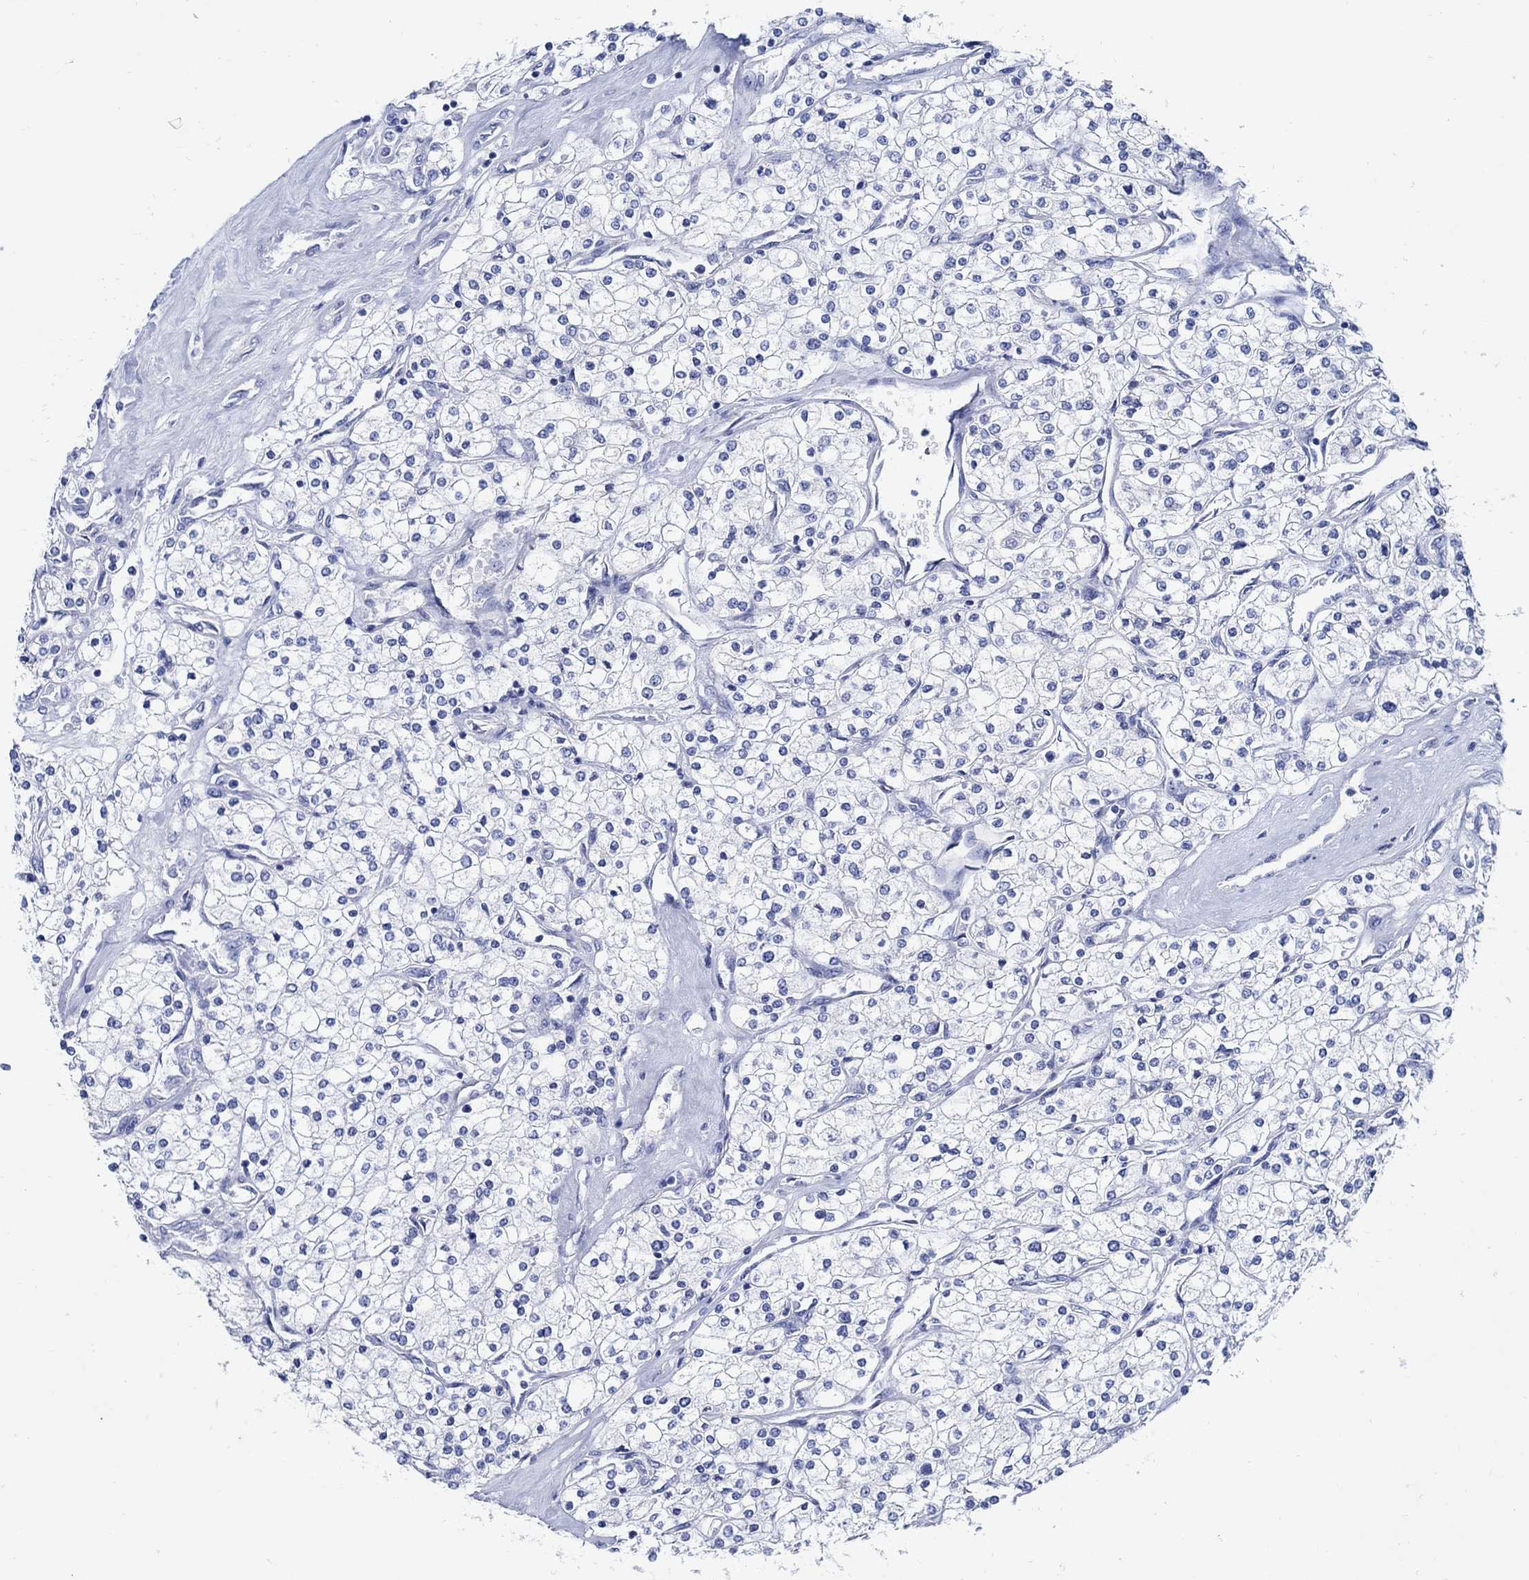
{"staining": {"intensity": "negative", "quantity": "none", "location": "none"}, "tissue": "renal cancer", "cell_type": "Tumor cells", "image_type": "cancer", "snomed": [{"axis": "morphology", "description": "Adenocarcinoma, NOS"}, {"axis": "topography", "description": "Kidney"}], "caption": "Tumor cells show no significant staining in renal cancer.", "gene": "PAX9", "patient": {"sex": "male", "age": 80}}